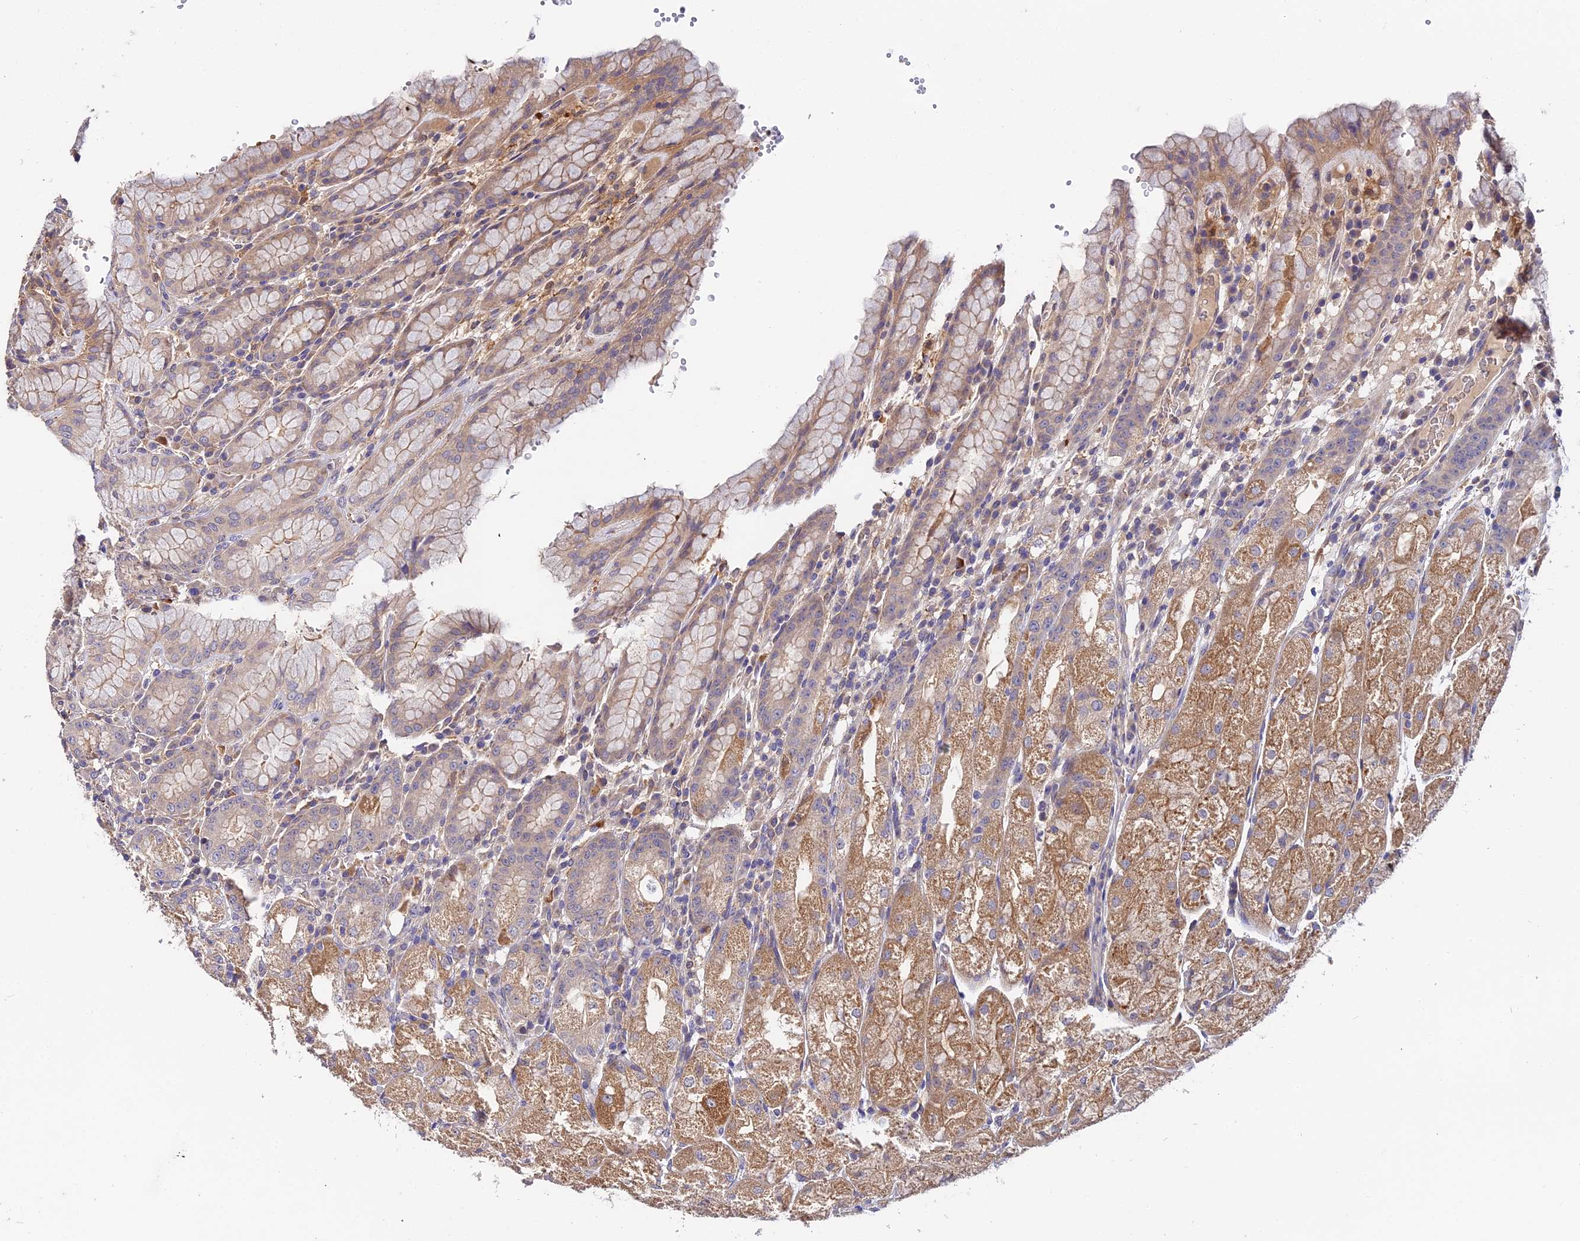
{"staining": {"intensity": "moderate", "quantity": ">75%", "location": "cytoplasmic/membranous"}, "tissue": "stomach", "cell_type": "Glandular cells", "image_type": "normal", "snomed": [{"axis": "morphology", "description": "Normal tissue, NOS"}, {"axis": "topography", "description": "Stomach, upper"}], "caption": "A high-resolution photomicrograph shows immunohistochemistry (IHC) staining of normal stomach, which exhibits moderate cytoplasmic/membranous positivity in about >75% of glandular cells. (IHC, brightfield microscopy, high magnification).", "gene": "ZBED8", "patient": {"sex": "male", "age": 52}}